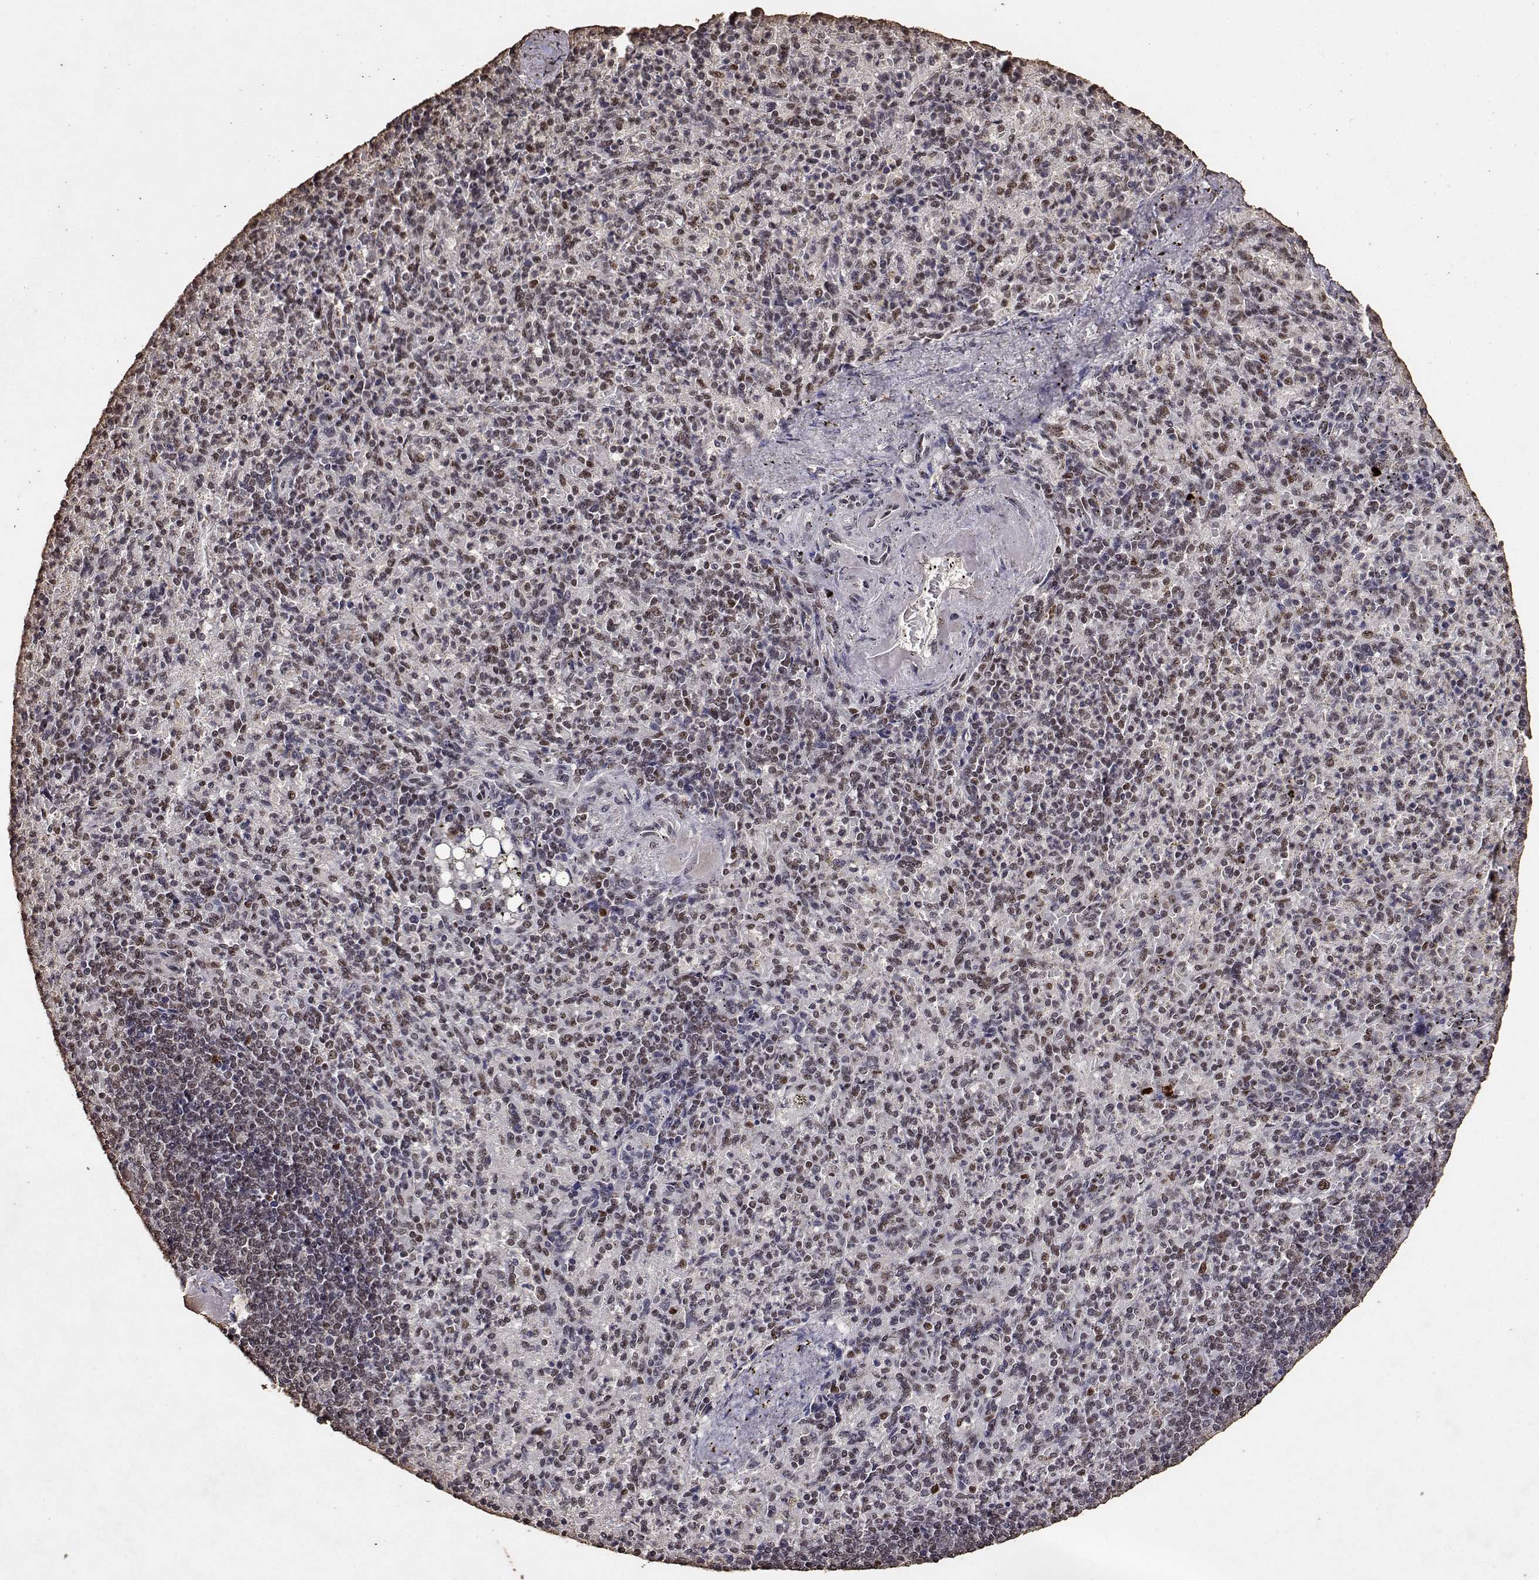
{"staining": {"intensity": "strong", "quantity": ">75%", "location": "nuclear"}, "tissue": "spleen", "cell_type": "Cells in red pulp", "image_type": "normal", "snomed": [{"axis": "morphology", "description": "Normal tissue, NOS"}, {"axis": "topography", "description": "Spleen"}], "caption": "Immunohistochemical staining of unremarkable spleen reveals strong nuclear protein staining in about >75% of cells in red pulp. (brown staining indicates protein expression, while blue staining denotes nuclei).", "gene": "TOE1", "patient": {"sex": "female", "age": 74}}